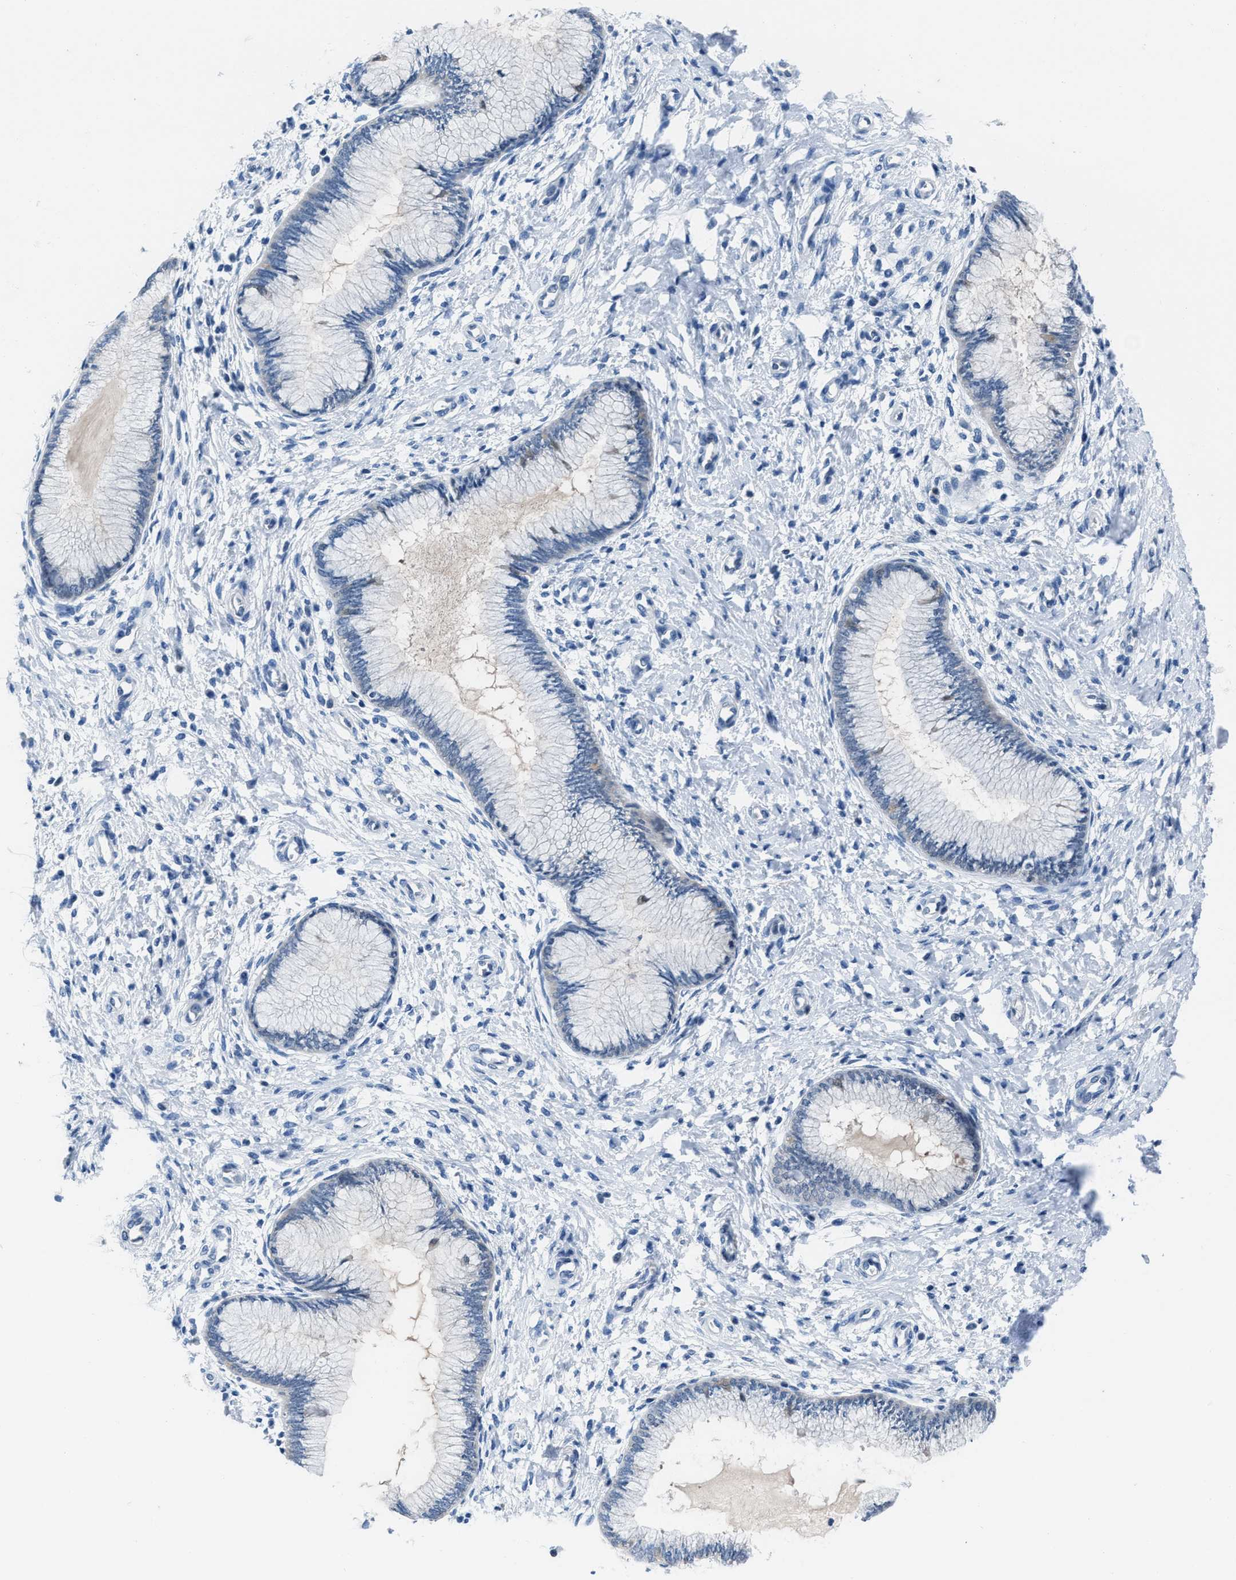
{"staining": {"intensity": "negative", "quantity": "none", "location": "none"}, "tissue": "cervix", "cell_type": "Glandular cells", "image_type": "normal", "snomed": [{"axis": "morphology", "description": "Normal tissue, NOS"}, {"axis": "topography", "description": "Cervix"}], "caption": "Photomicrograph shows no significant protein positivity in glandular cells of normal cervix.", "gene": "NUDT5", "patient": {"sex": "female", "age": 55}}